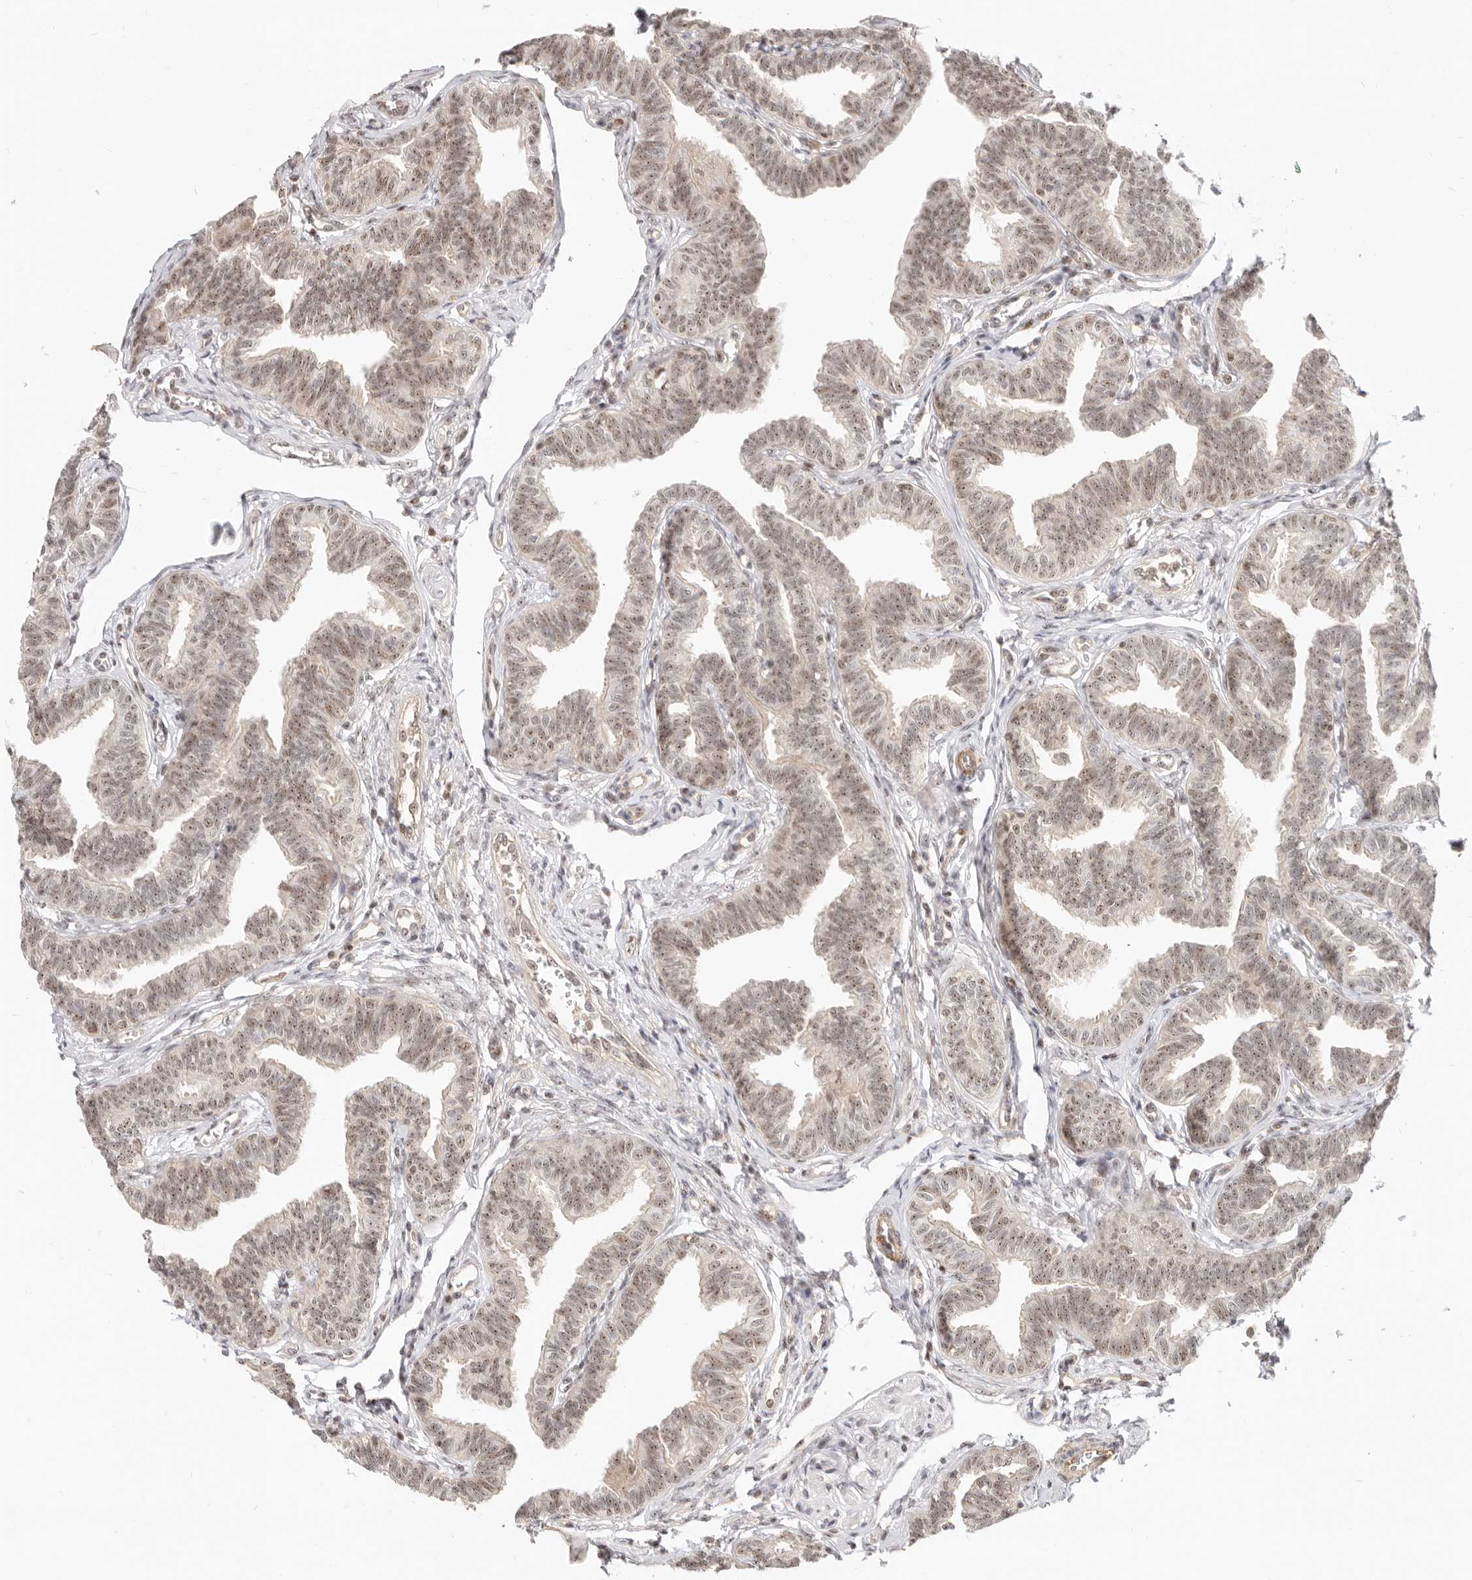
{"staining": {"intensity": "moderate", "quantity": ">75%", "location": "nuclear"}, "tissue": "fallopian tube", "cell_type": "Glandular cells", "image_type": "normal", "snomed": [{"axis": "morphology", "description": "Normal tissue, NOS"}, {"axis": "topography", "description": "Fallopian tube"}, {"axis": "topography", "description": "Ovary"}], "caption": "Brown immunohistochemical staining in normal human fallopian tube exhibits moderate nuclear expression in approximately >75% of glandular cells.", "gene": "BAP1", "patient": {"sex": "female", "age": 23}}